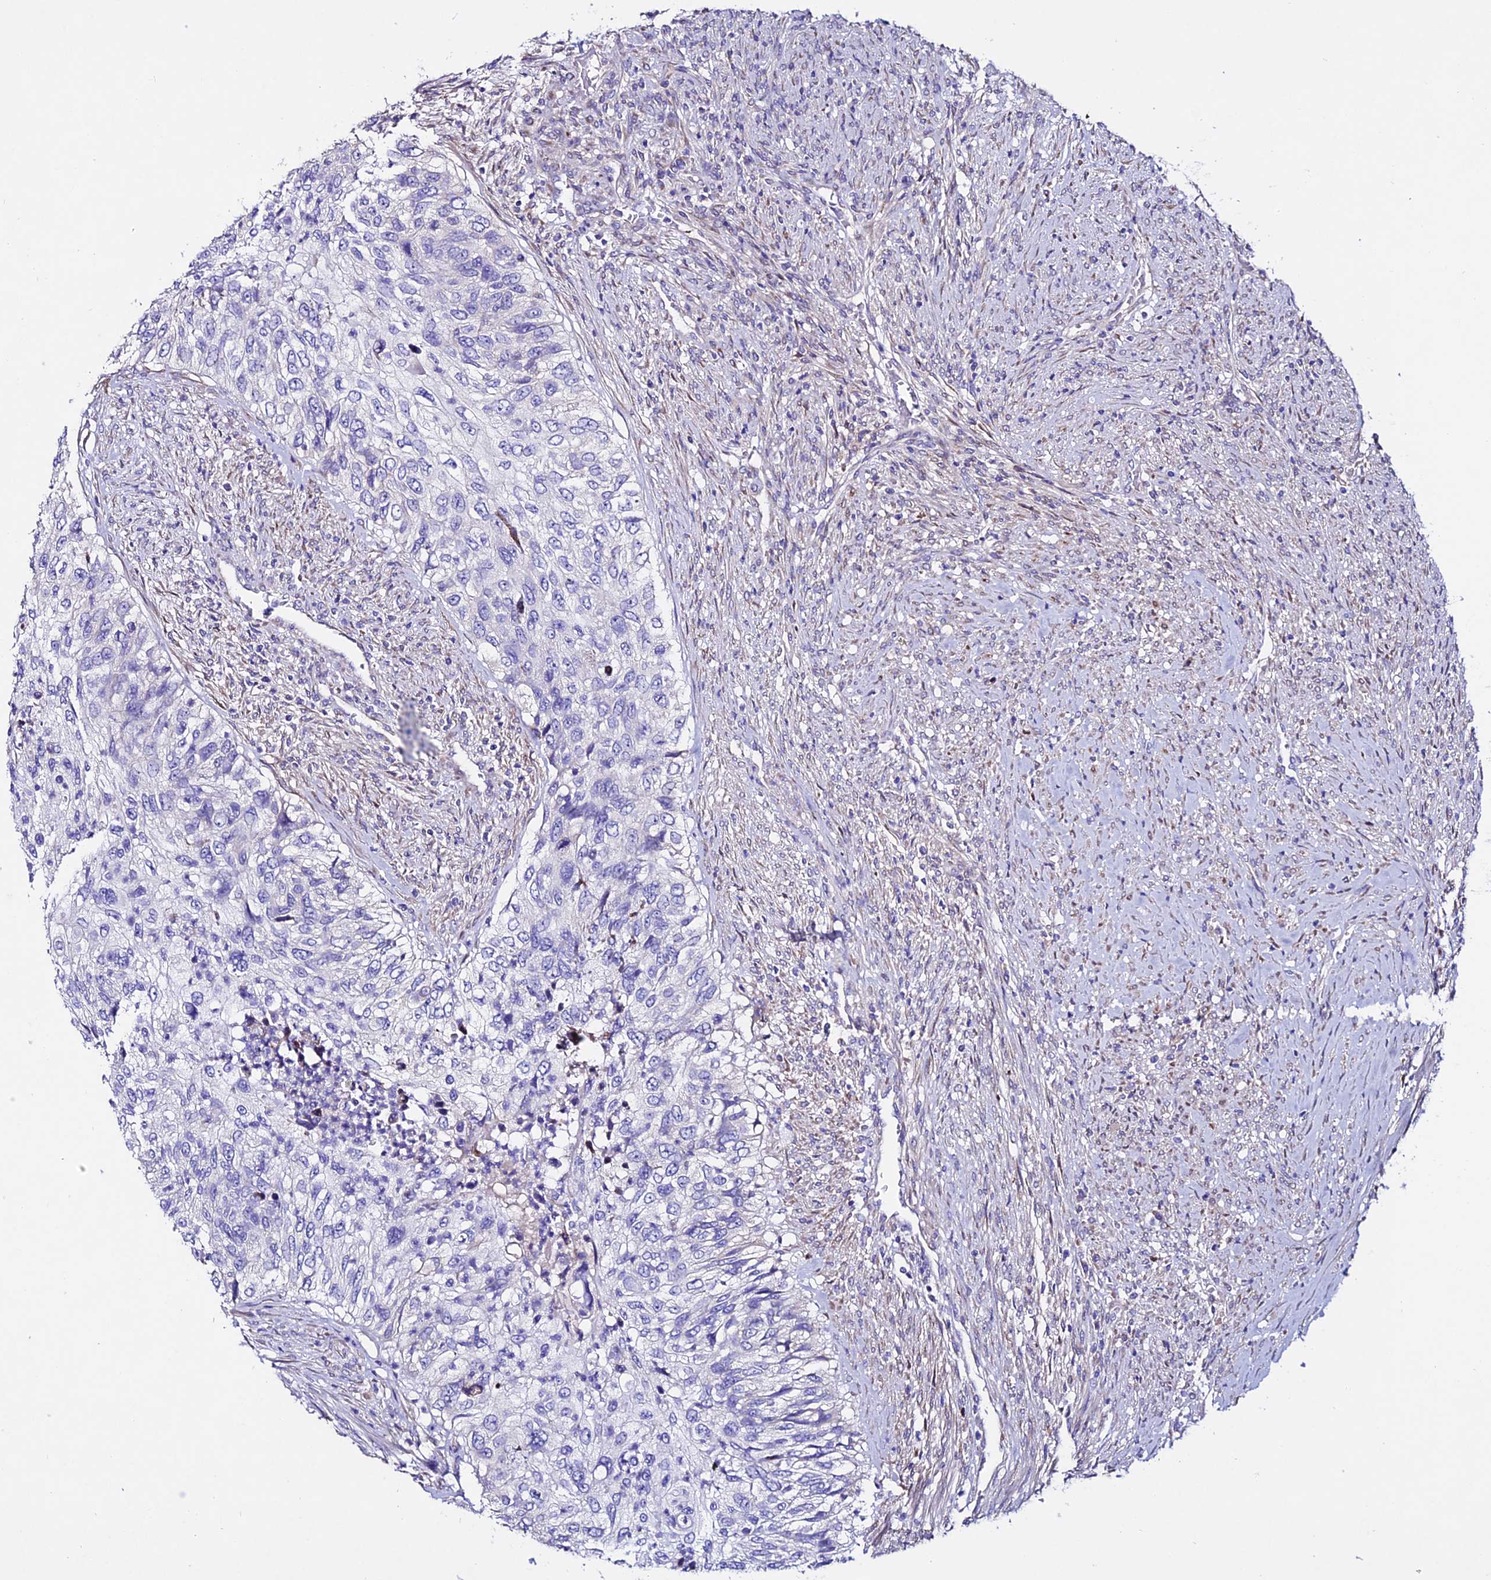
{"staining": {"intensity": "negative", "quantity": "none", "location": "none"}, "tissue": "urothelial cancer", "cell_type": "Tumor cells", "image_type": "cancer", "snomed": [{"axis": "morphology", "description": "Urothelial carcinoma, High grade"}, {"axis": "topography", "description": "Urinary bladder"}], "caption": "Tumor cells show no significant protein staining in high-grade urothelial carcinoma.", "gene": "OR51Q1", "patient": {"sex": "female", "age": 60}}